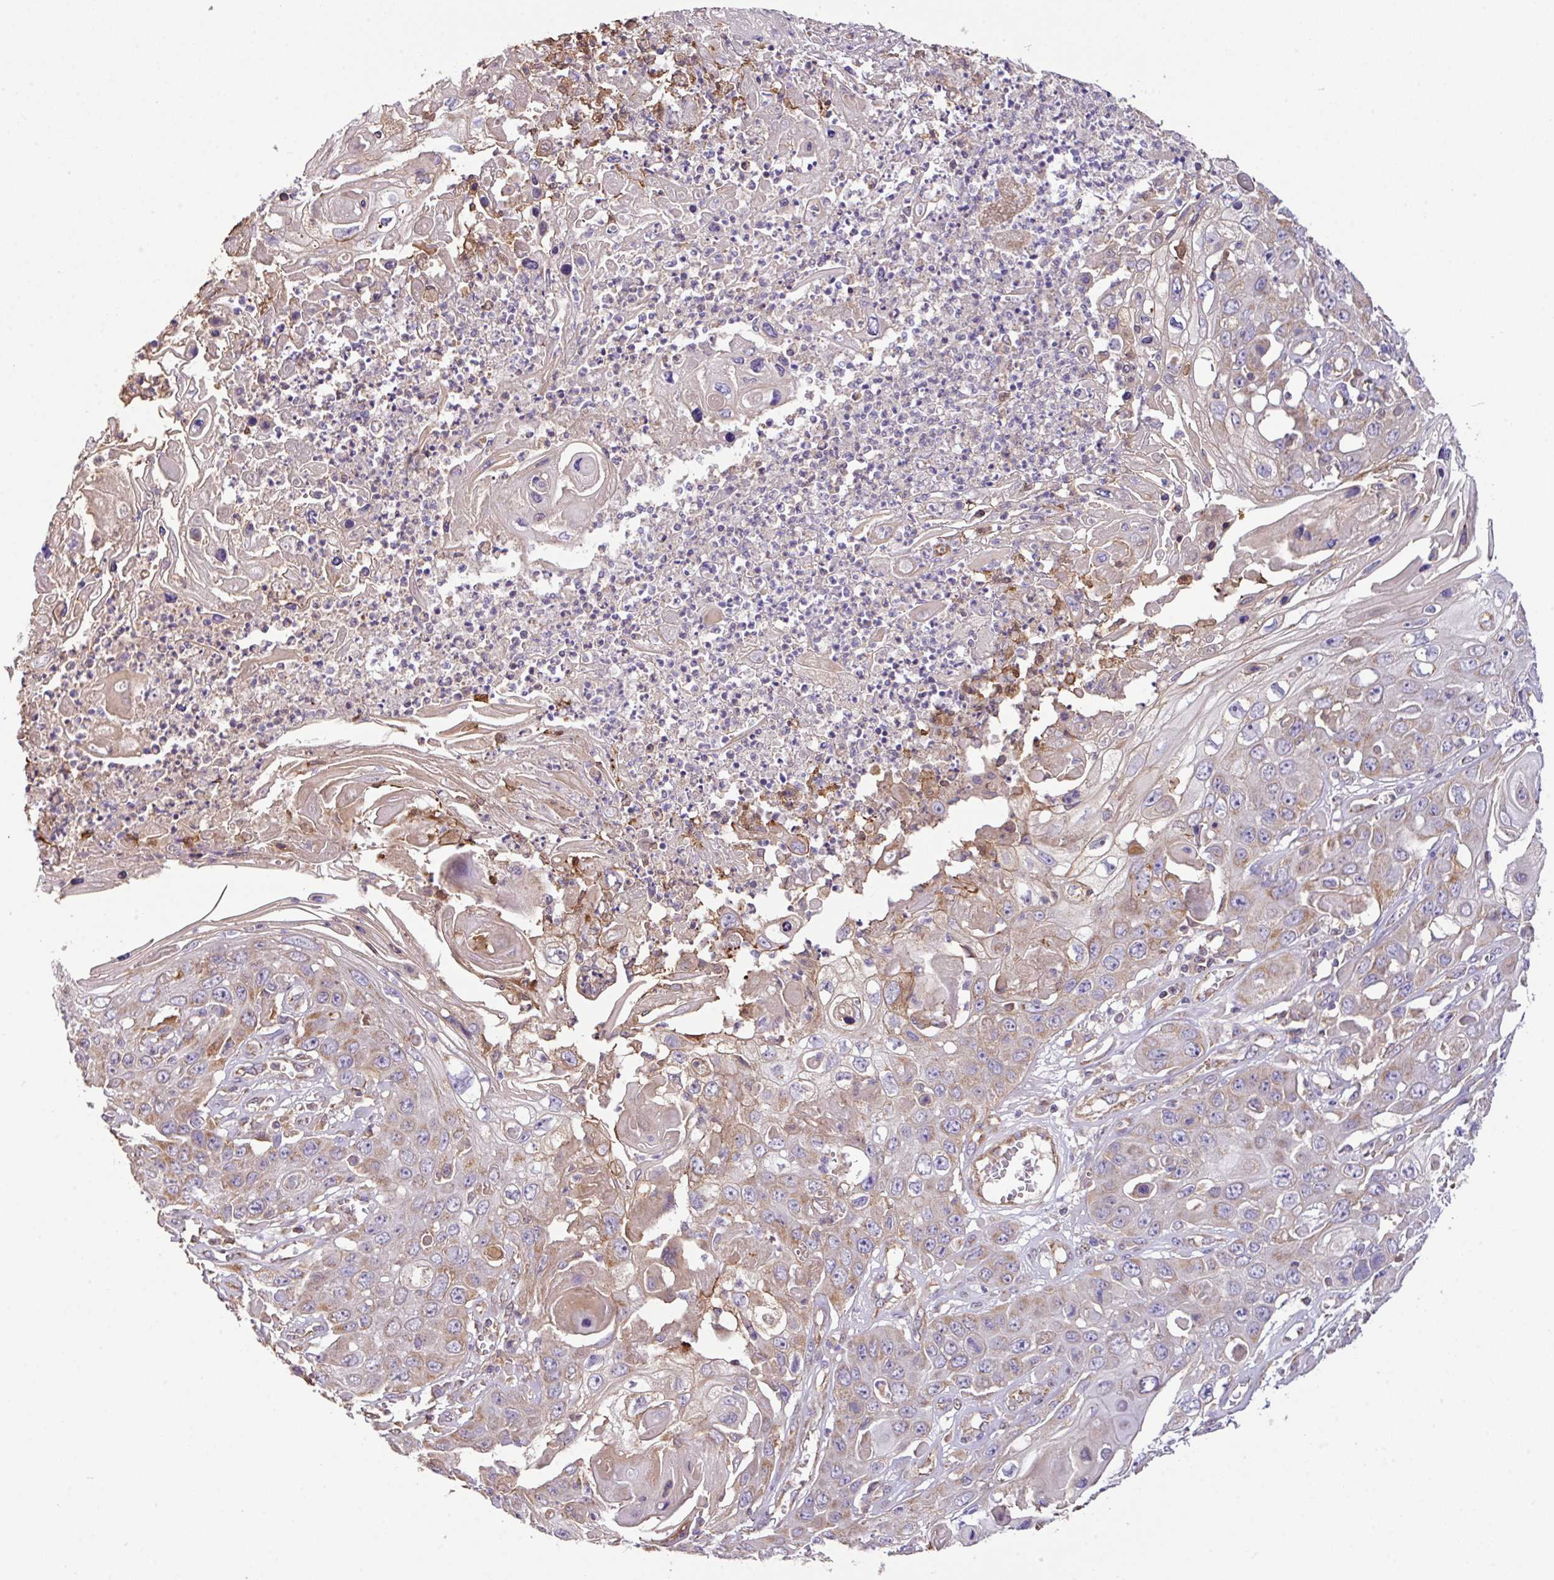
{"staining": {"intensity": "weak", "quantity": "25%-75%", "location": "cytoplasmic/membranous"}, "tissue": "skin cancer", "cell_type": "Tumor cells", "image_type": "cancer", "snomed": [{"axis": "morphology", "description": "Squamous cell carcinoma, NOS"}, {"axis": "topography", "description": "Skin"}], "caption": "Tumor cells demonstrate low levels of weak cytoplasmic/membranous expression in about 25%-75% of cells in skin cancer (squamous cell carcinoma).", "gene": "LRRC53", "patient": {"sex": "male", "age": 55}}